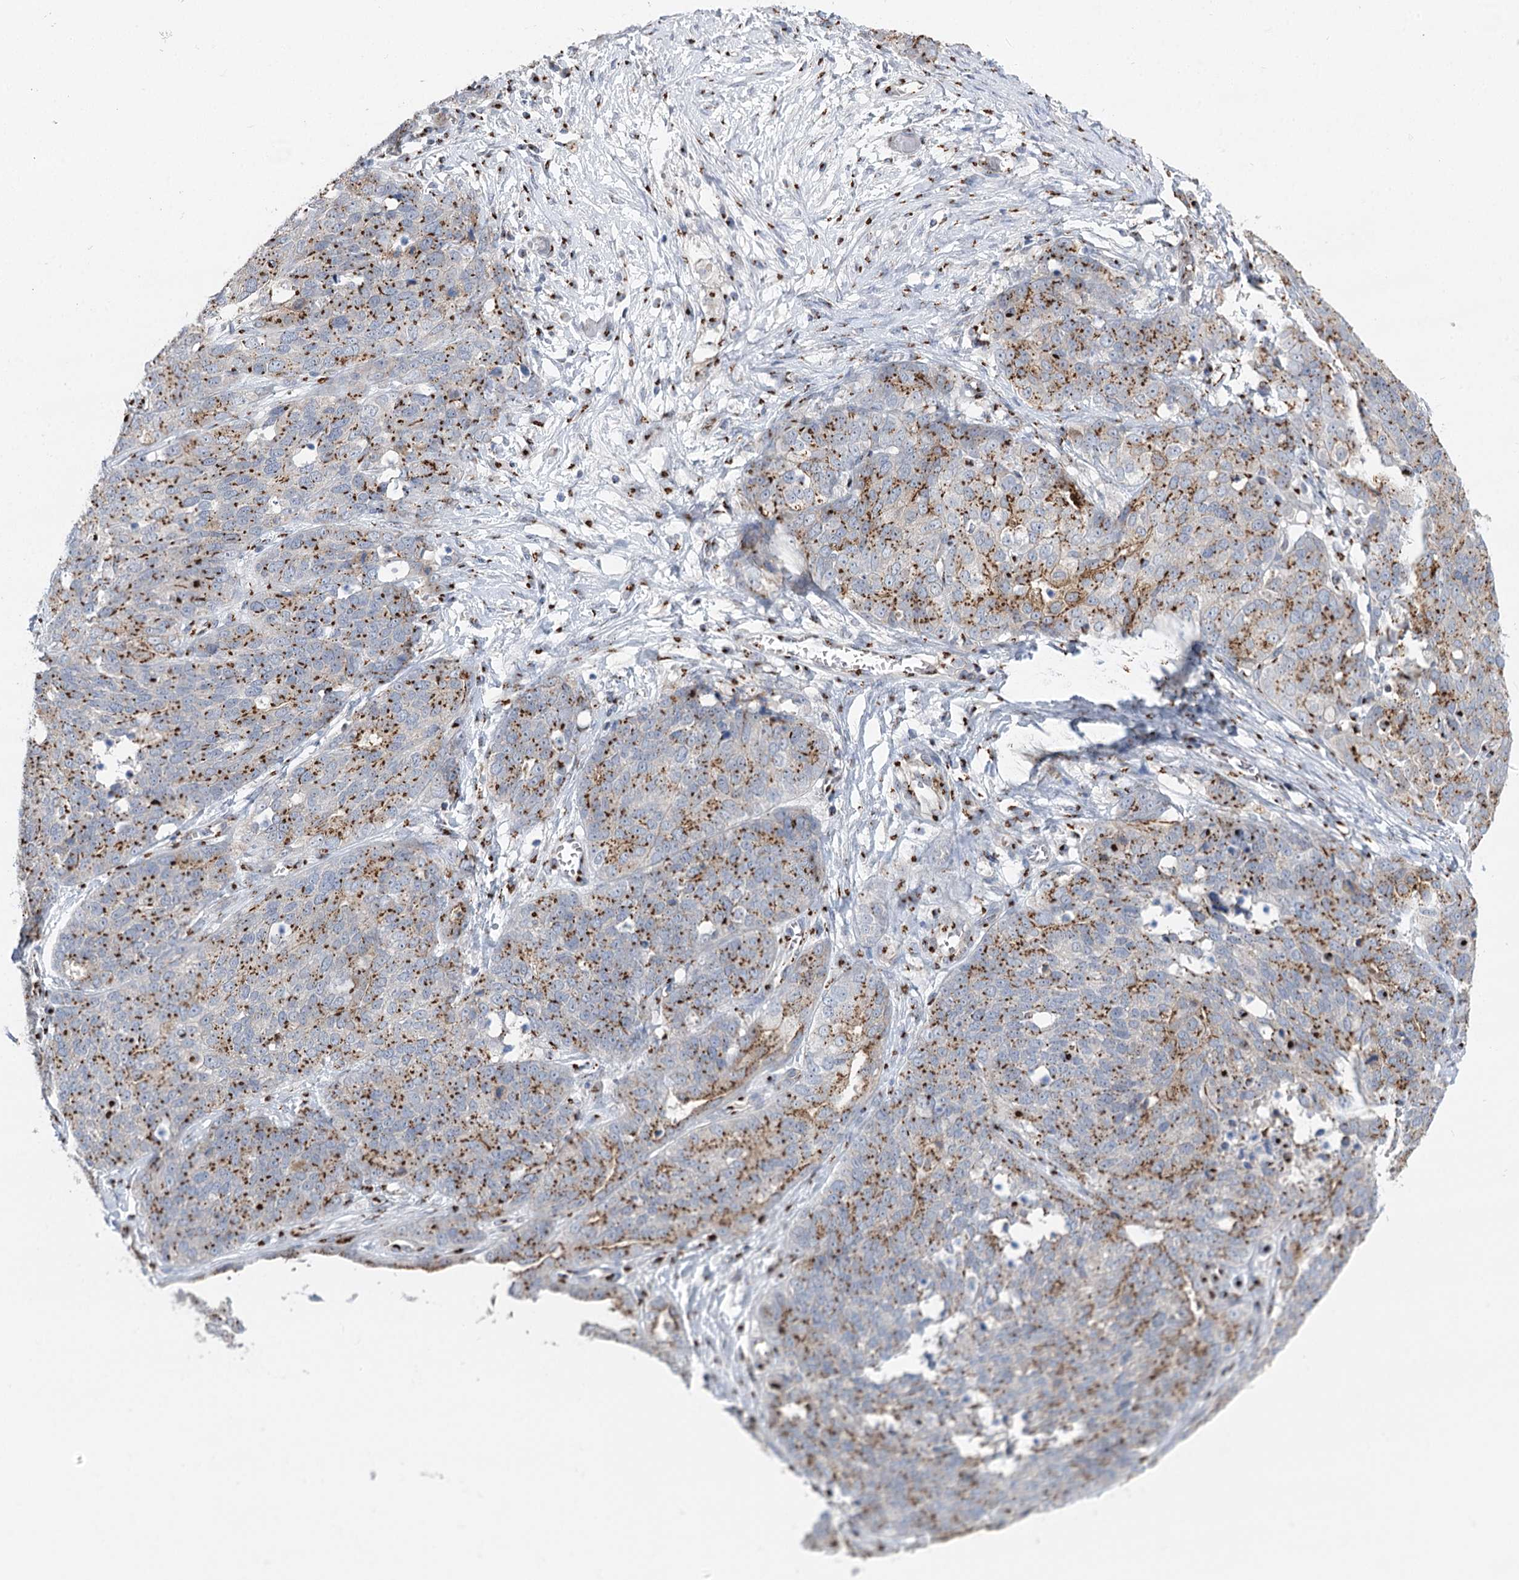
{"staining": {"intensity": "moderate", "quantity": ">75%", "location": "cytoplasmic/membranous"}, "tissue": "ovarian cancer", "cell_type": "Tumor cells", "image_type": "cancer", "snomed": [{"axis": "morphology", "description": "Cystadenocarcinoma, serous, NOS"}, {"axis": "topography", "description": "Ovary"}], "caption": "Immunohistochemical staining of human ovarian serous cystadenocarcinoma displays medium levels of moderate cytoplasmic/membranous positivity in about >75% of tumor cells.", "gene": "TMEM165", "patient": {"sex": "female", "age": 44}}